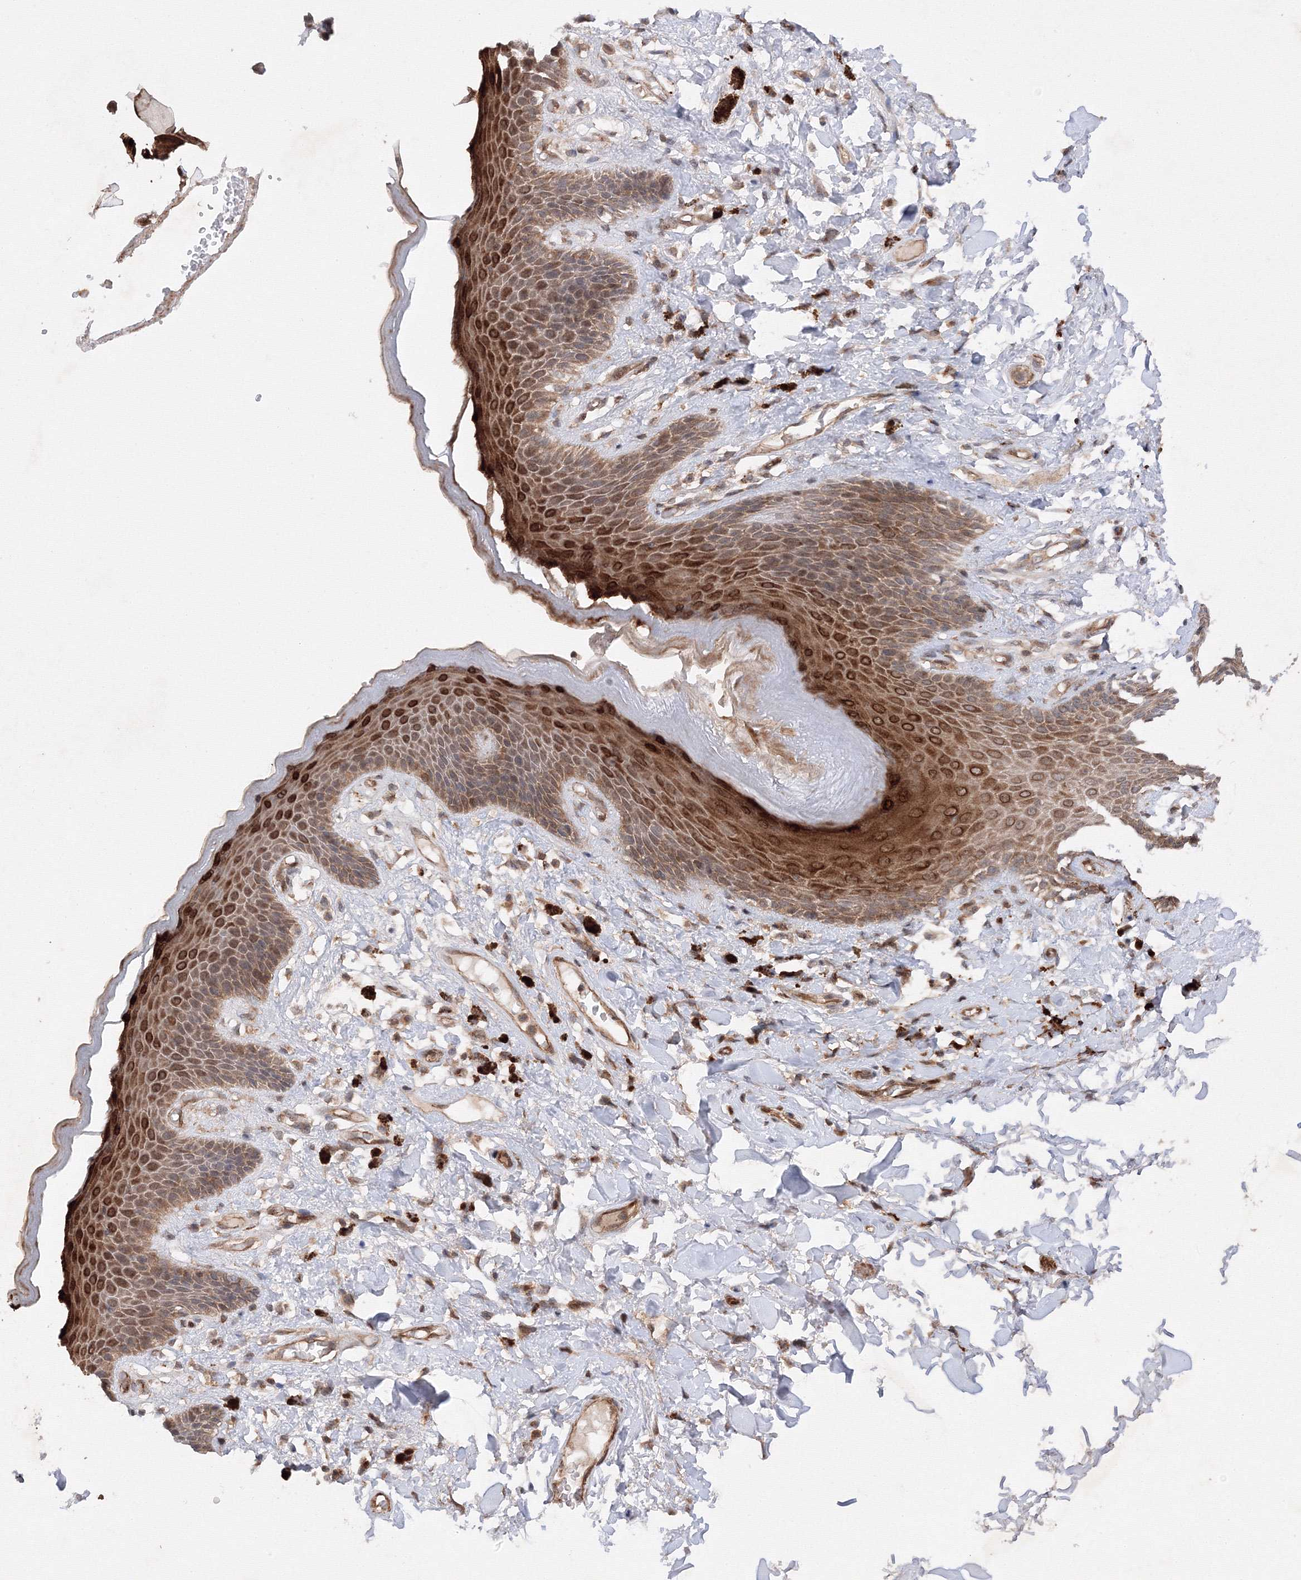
{"staining": {"intensity": "strong", "quantity": ">75%", "location": "cytoplasmic/membranous"}, "tissue": "skin", "cell_type": "Epidermal cells", "image_type": "normal", "snomed": [{"axis": "morphology", "description": "Normal tissue, NOS"}, {"axis": "topography", "description": "Anal"}], "caption": "Immunohistochemical staining of normal human skin exhibits high levels of strong cytoplasmic/membranous staining in about >75% of epidermal cells.", "gene": "DCTD", "patient": {"sex": "female", "age": 78}}